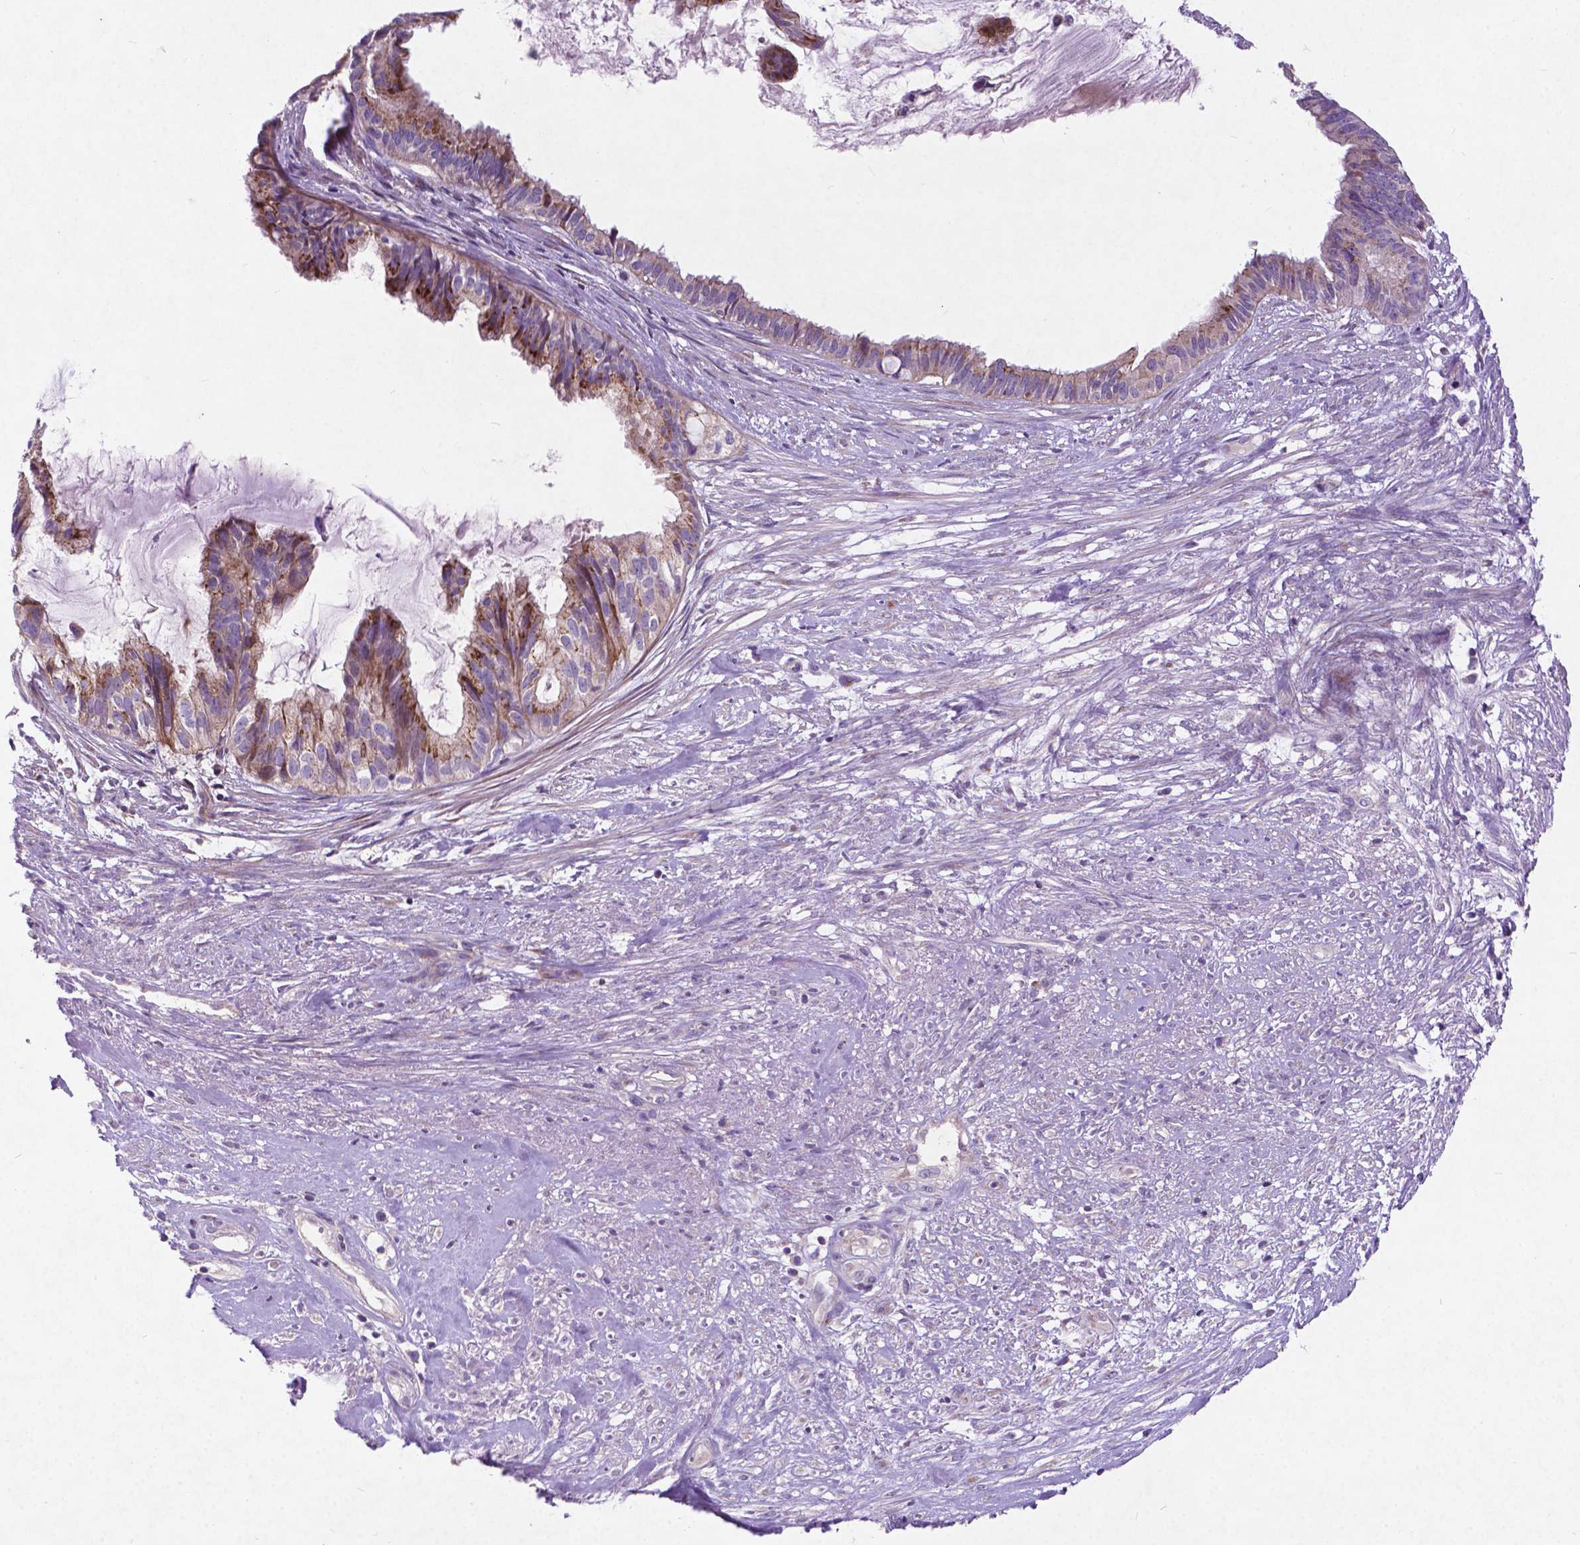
{"staining": {"intensity": "moderate", "quantity": ">75%", "location": "cytoplasmic/membranous"}, "tissue": "endometrial cancer", "cell_type": "Tumor cells", "image_type": "cancer", "snomed": [{"axis": "morphology", "description": "Adenocarcinoma, NOS"}, {"axis": "topography", "description": "Endometrium"}], "caption": "Approximately >75% of tumor cells in endometrial adenocarcinoma exhibit moderate cytoplasmic/membranous protein staining as visualized by brown immunohistochemical staining.", "gene": "ATG4D", "patient": {"sex": "female", "age": 86}}